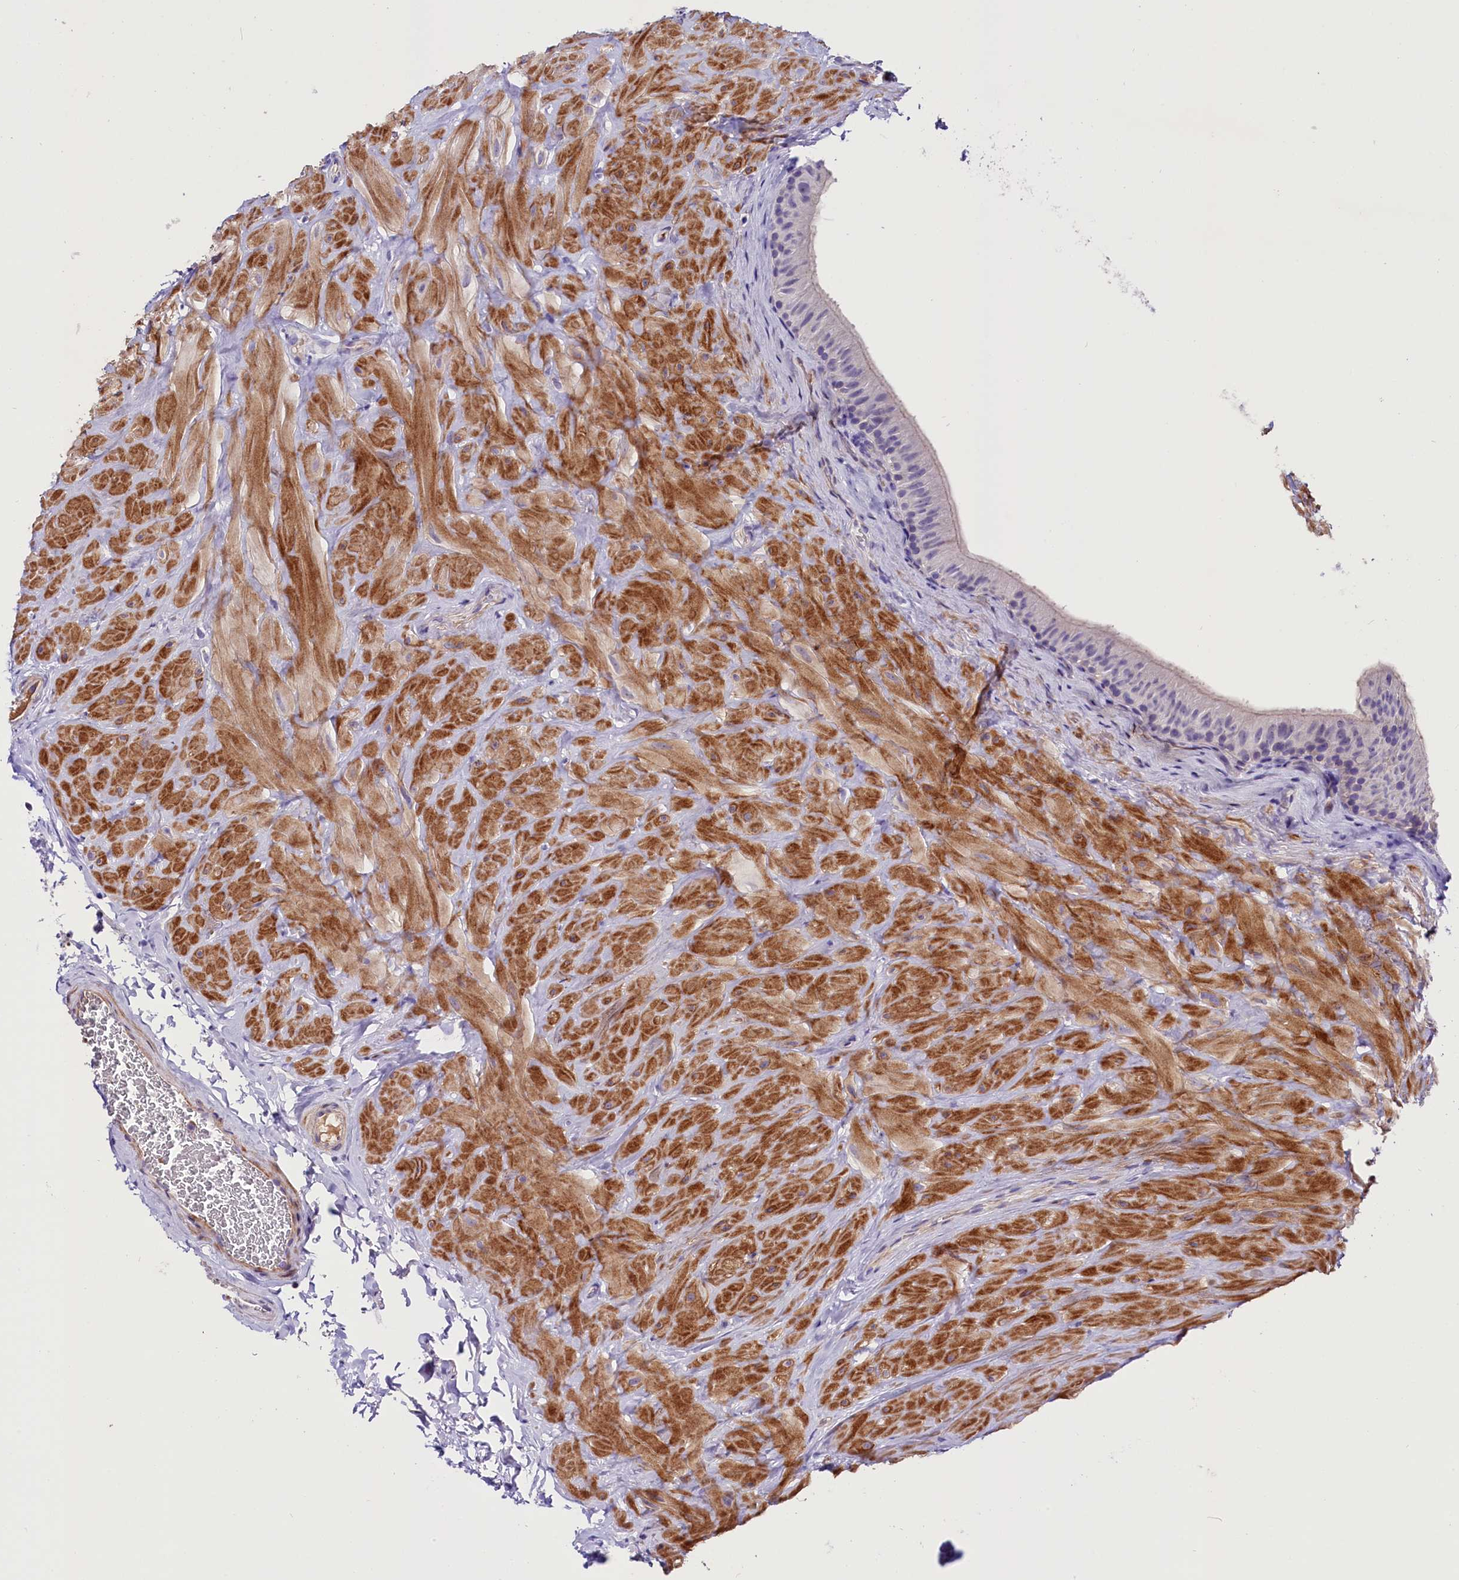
{"staining": {"intensity": "negative", "quantity": "none", "location": "none"}, "tissue": "epididymis", "cell_type": "Glandular cells", "image_type": "normal", "snomed": [{"axis": "morphology", "description": "Normal tissue, NOS"}, {"axis": "topography", "description": "Soft tissue"}, {"axis": "topography", "description": "Vascular tissue"}, {"axis": "topography", "description": "Epididymis"}], "caption": "An image of epididymis stained for a protein demonstrates no brown staining in glandular cells. (Stains: DAB (3,3'-diaminobenzidine) immunohistochemistry (IHC) with hematoxylin counter stain, Microscopy: brightfield microscopy at high magnification).", "gene": "MEX3B", "patient": {"sex": "male", "age": 49}}